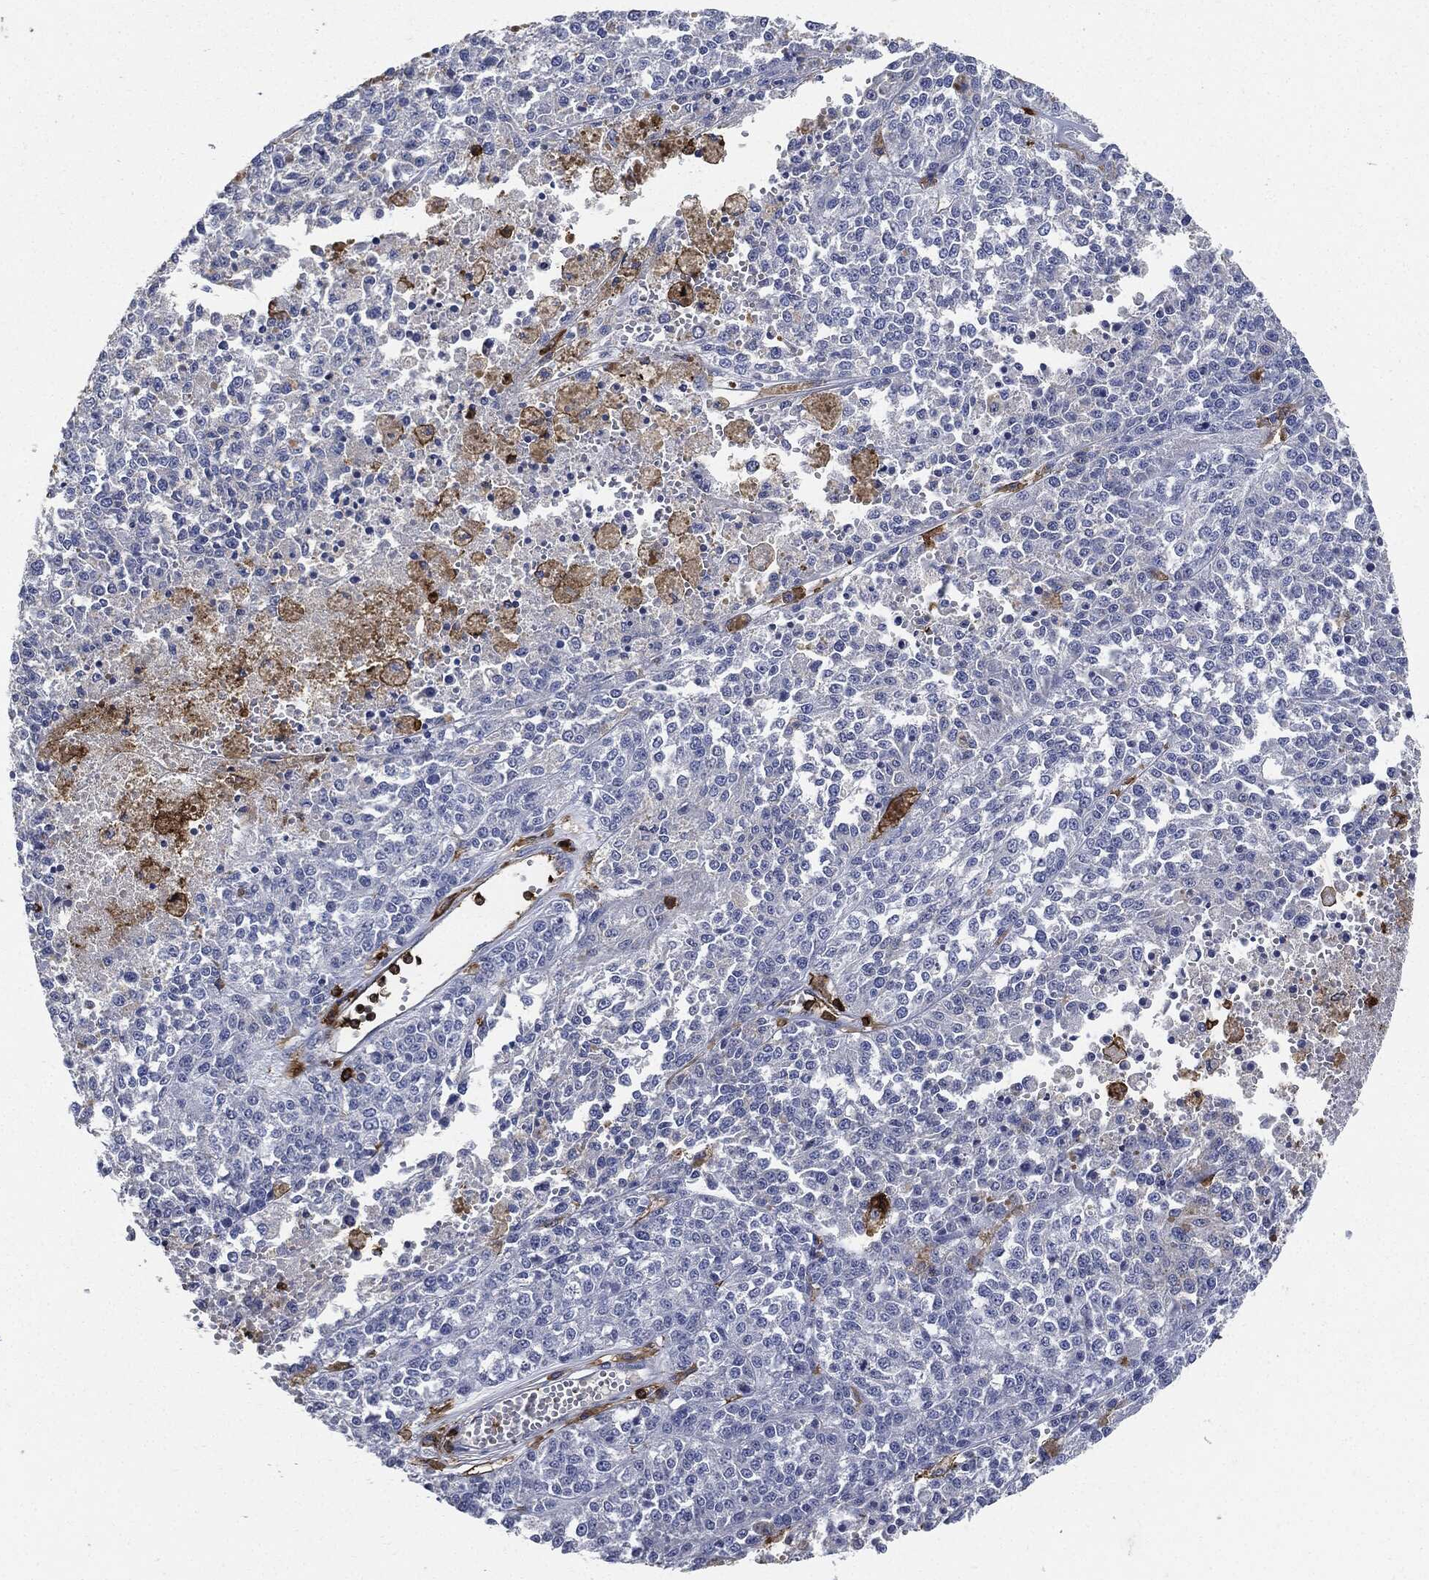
{"staining": {"intensity": "negative", "quantity": "none", "location": "none"}, "tissue": "melanoma", "cell_type": "Tumor cells", "image_type": "cancer", "snomed": [{"axis": "morphology", "description": "Malignant melanoma, Metastatic site"}, {"axis": "topography", "description": "Lymph node"}], "caption": "IHC of melanoma displays no expression in tumor cells.", "gene": "PTPRC", "patient": {"sex": "female", "age": 64}}